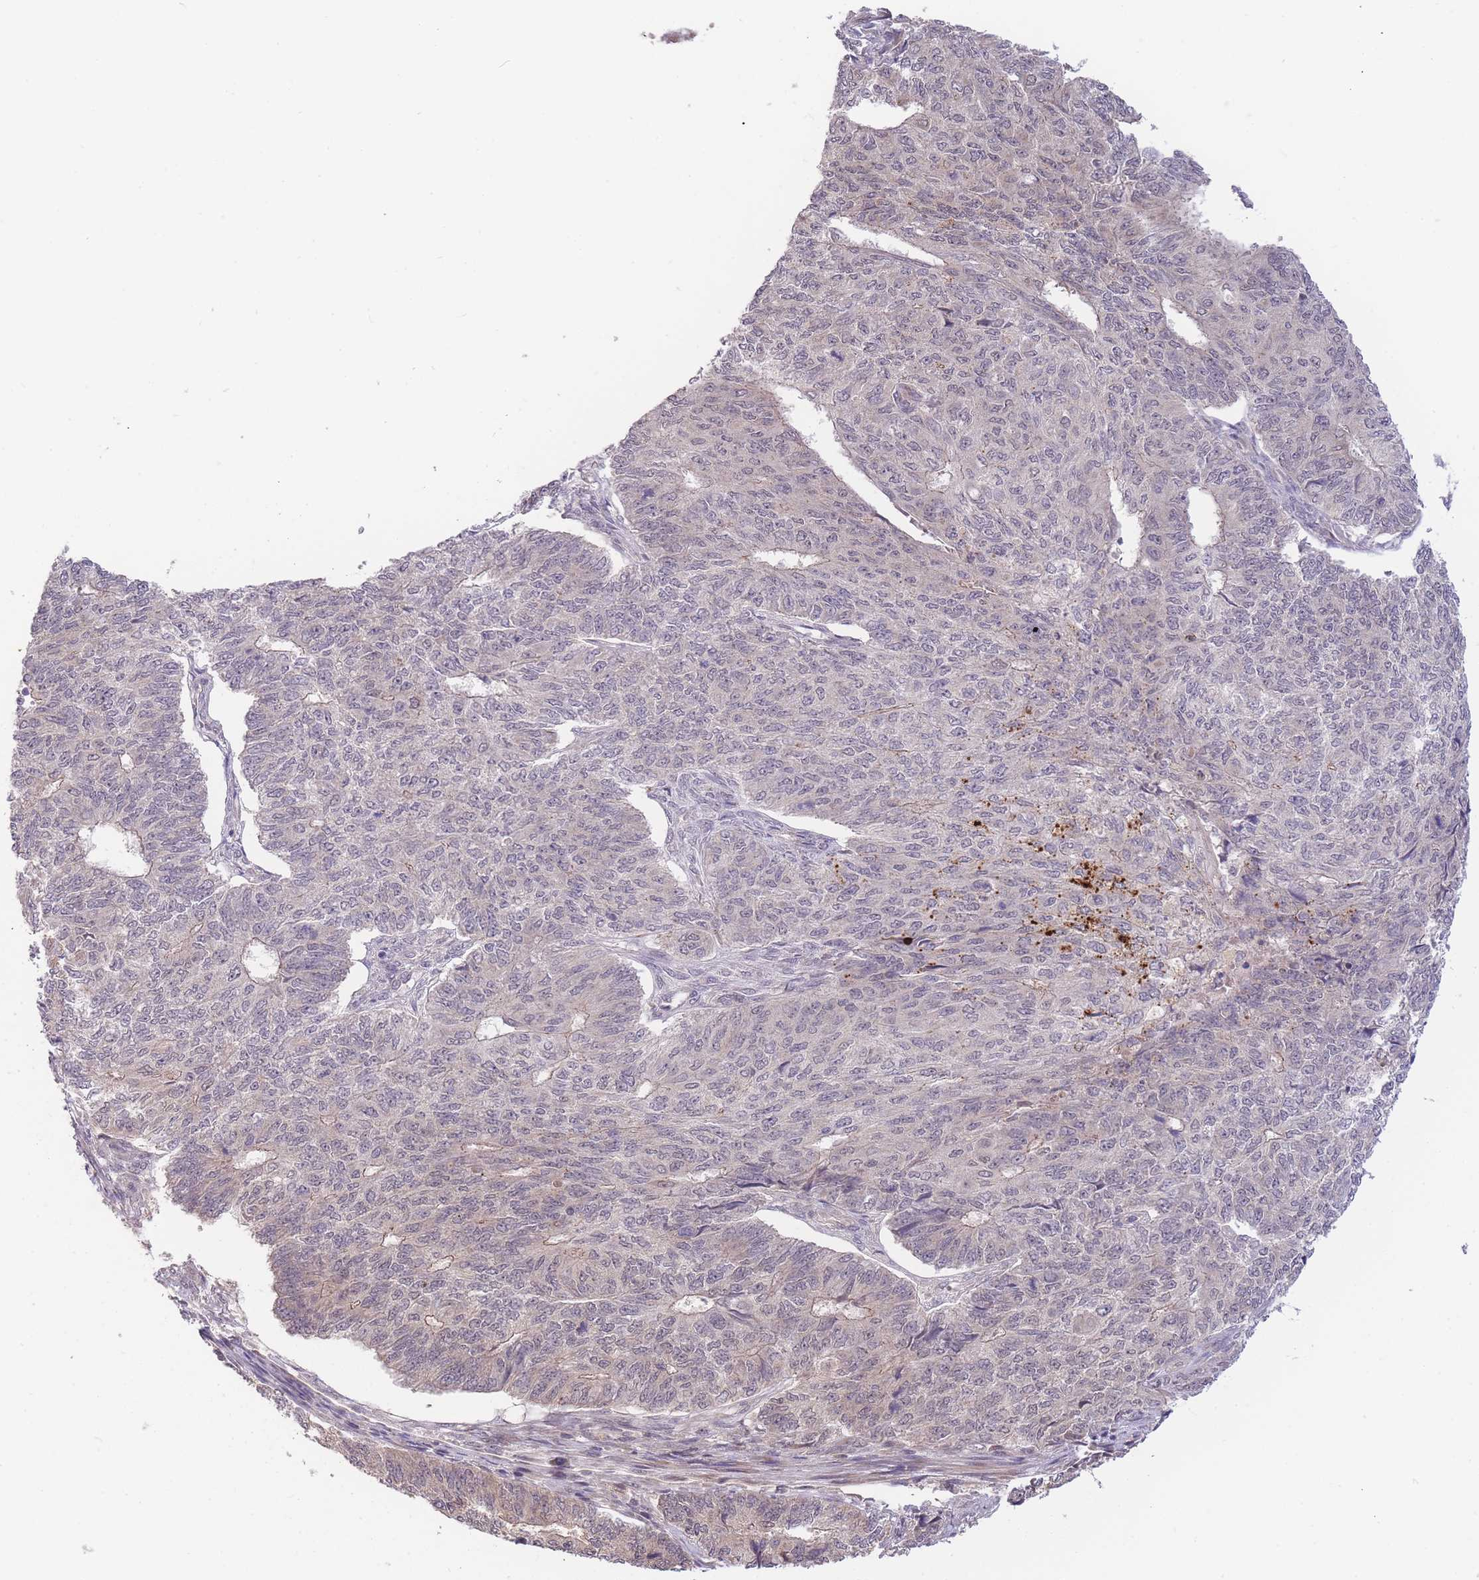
{"staining": {"intensity": "weak", "quantity": "<25%", "location": "cytoplasmic/membranous,nuclear"}, "tissue": "endometrial cancer", "cell_type": "Tumor cells", "image_type": "cancer", "snomed": [{"axis": "morphology", "description": "Adenocarcinoma, NOS"}, {"axis": "topography", "description": "Endometrium"}], "caption": "IHC photomicrograph of human endometrial adenocarcinoma stained for a protein (brown), which exhibits no expression in tumor cells. Brightfield microscopy of immunohistochemistry (IHC) stained with DAB (3,3'-diaminobenzidine) (brown) and hematoxylin (blue), captured at high magnification.", "gene": "SMC6", "patient": {"sex": "female", "age": 32}}